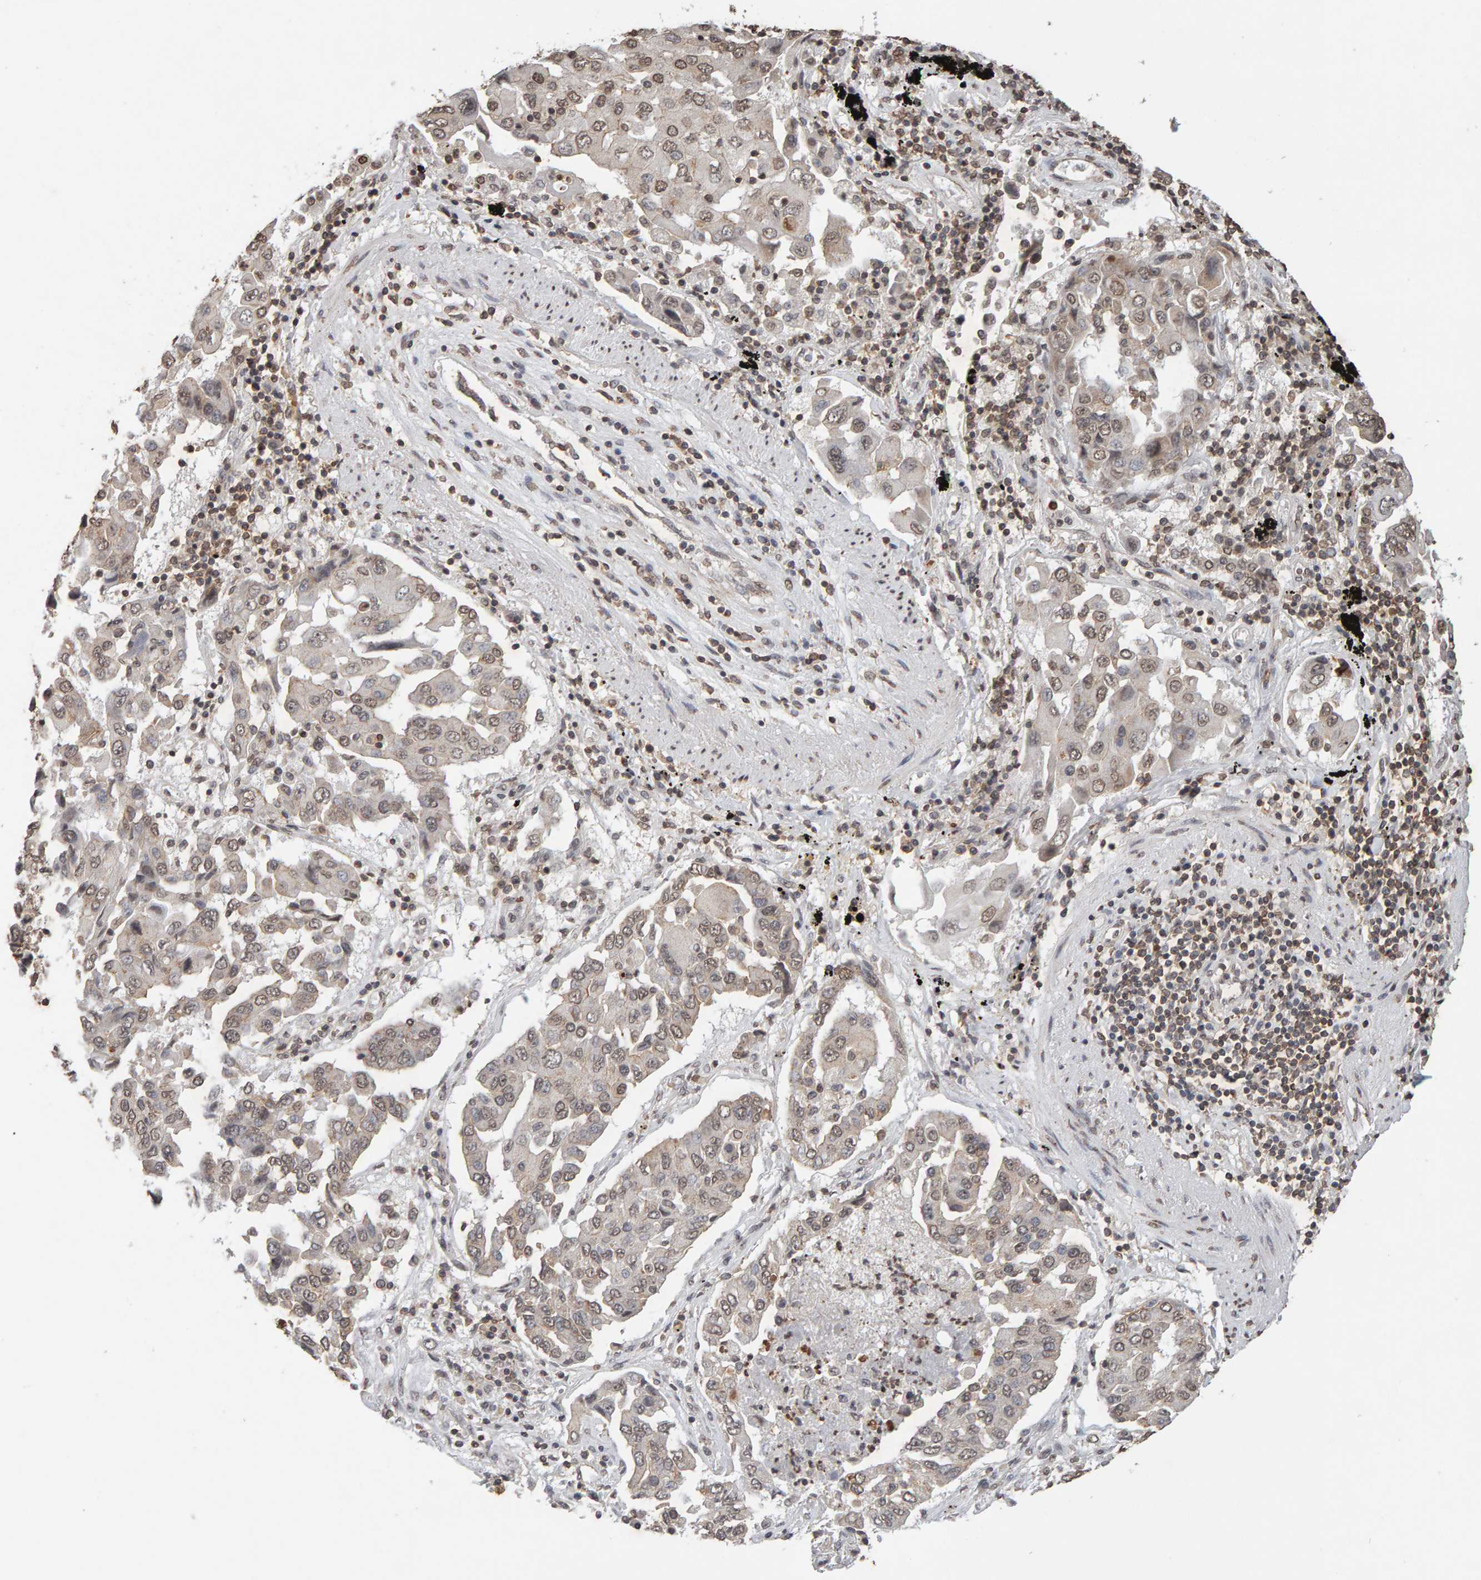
{"staining": {"intensity": "weak", "quantity": ">75%", "location": "nuclear"}, "tissue": "lung cancer", "cell_type": "Tumor cells", "image_type": "cancer", "snomed": [{"axis": "morphology", "description": "Adenocarcinoma, NOS"}, {"axis": "topography", "description": "Lung"}], "caption": "Immunohistochemistry (IHC) of lung cancer (adenocarcinoma) displays low levels of weak nuclear staining in approximately >75% of tumor cells. (DAB IHC with brightfield microscopy, high magnification).", "gene": "DNAJB5", "patient": {"sex": "female", "age": 65}}